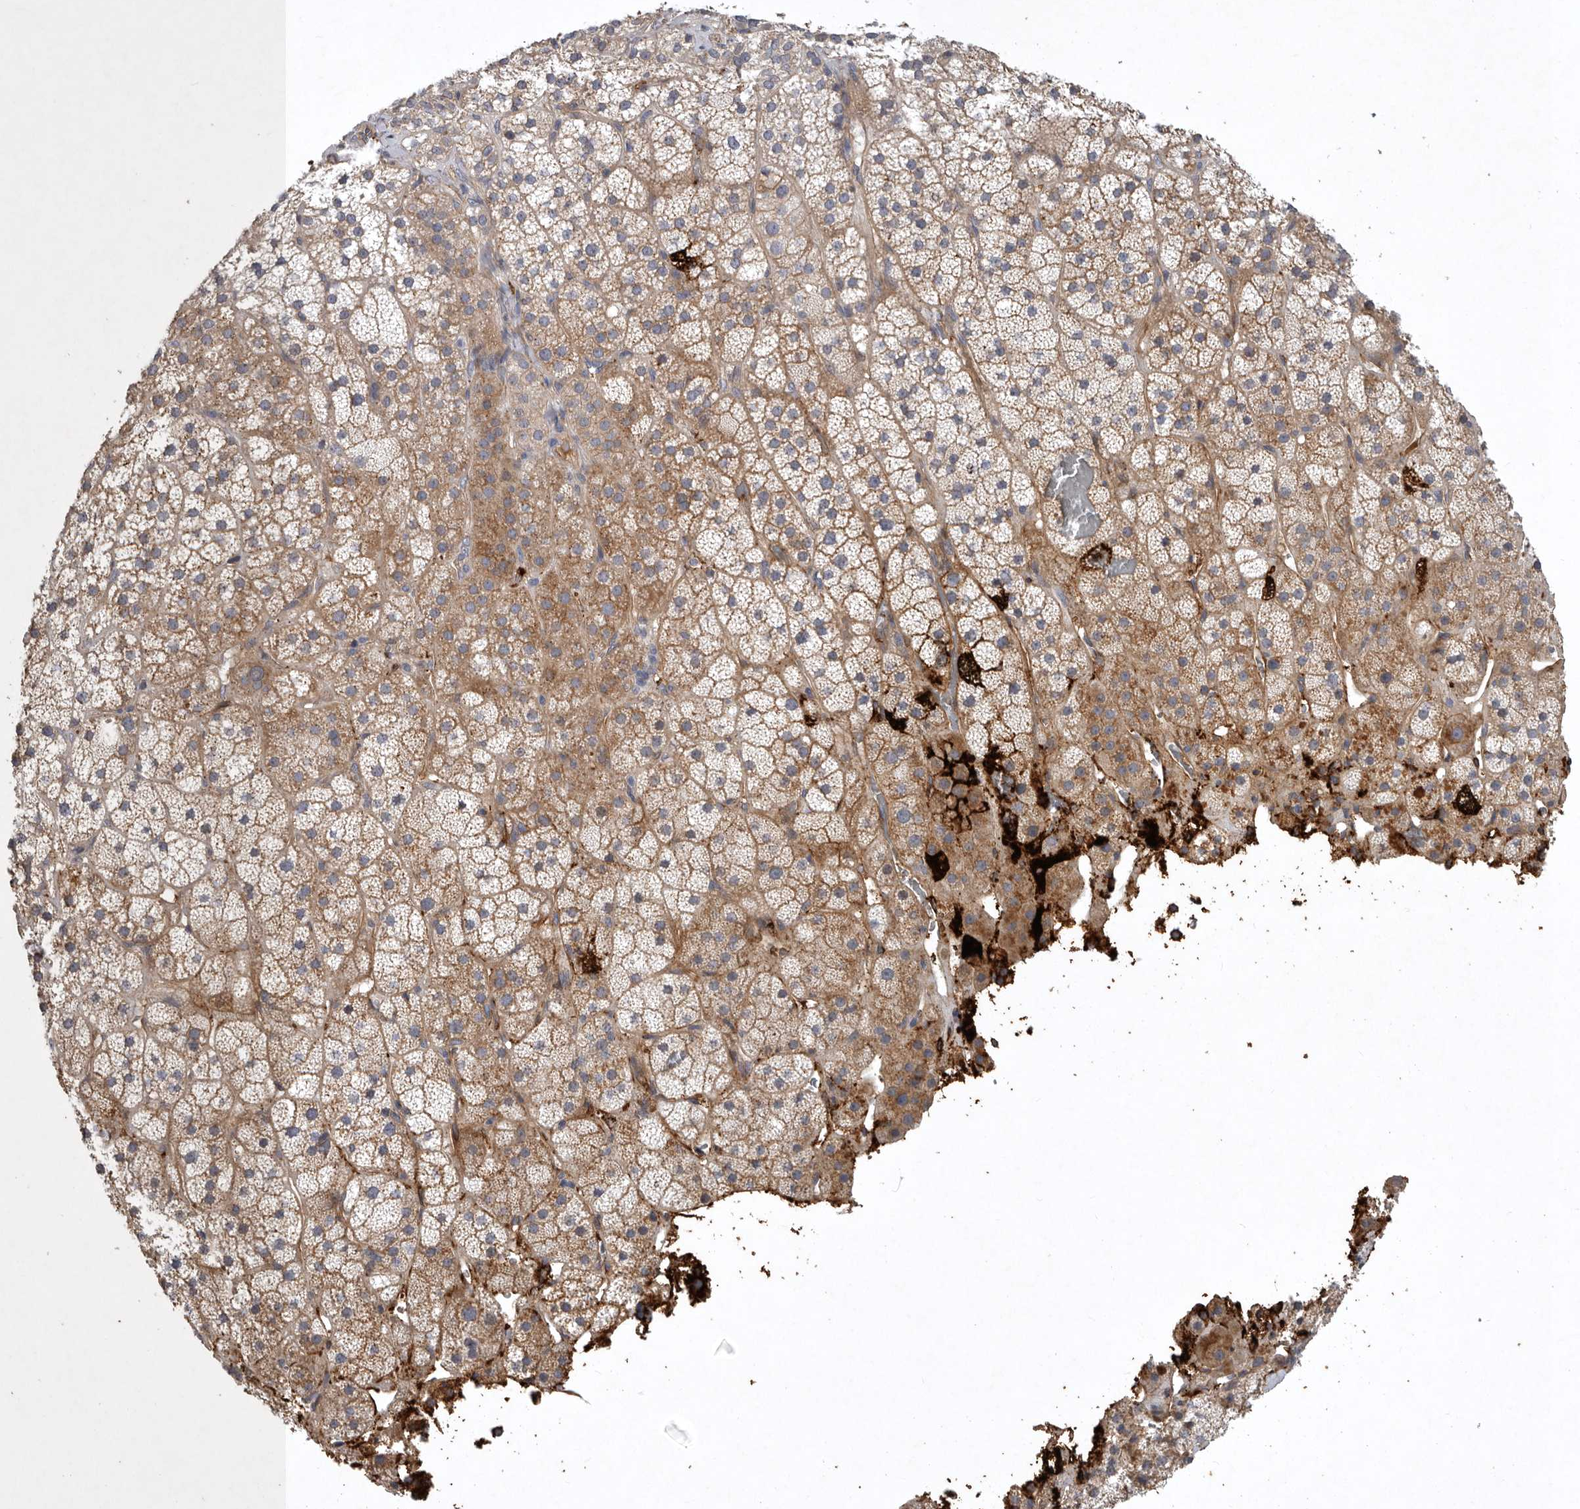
{"staining": {"intensity": "moderate", "quantity": ">75%", "location": "cytoplasmic/membranous"}, "tissue": "adrenal gland", "cell_type": "Glandular cells", "image_type": "normal", "snomed": [{"axis": "morphology", "description": "Normal tissue, NOS"}, {"axis": "topography", "description": "Adrenal gland"}], "caption": "Adrenal gland was stained to show a protein in brown. There is medium levels of moderate cytoplasmic/membranous staining in about >75% of glandular cells.", "gene": "MLPH", "patient": {"sex": "male", "age": 57}}